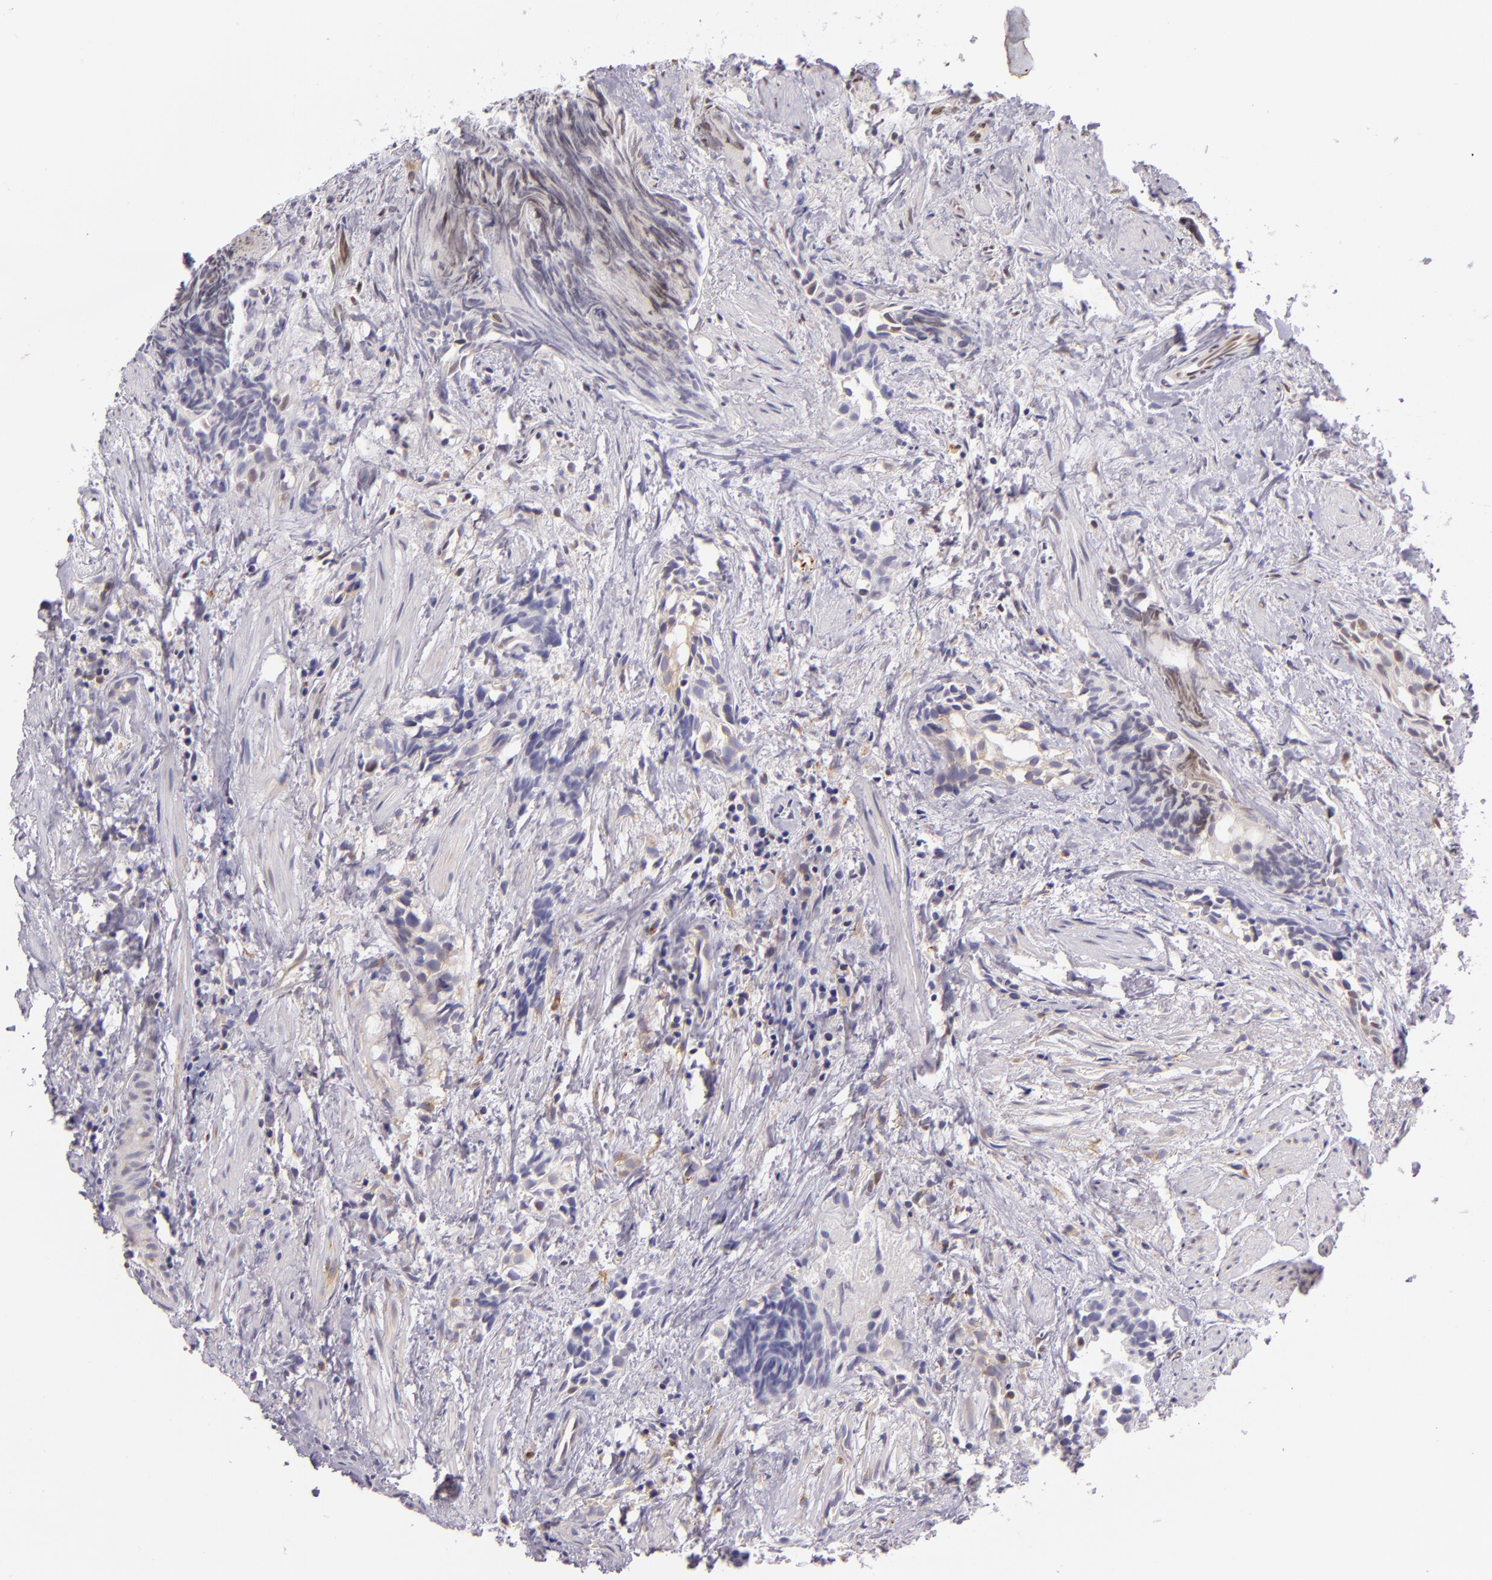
{"staining": {"intensity": "weak", "quantity": "<25%", "location": "cytoplasmic/membranous"}, "tissue": "urothelial cancer", "cell_type": "Tumor cells", "image_type": "cancer", "snomed": [{"axis": "morphology", "description": "Urothelial carcinoma, High grade"}, {"axis": "topography", "description": "Urinary bladder"}], "caption": "Immunohistochemistry (IHC) of urothelial cancer shows no expression in tumor cells.", "gene": "UPF3B", "patient": {"sex": "female", "age": 78}}